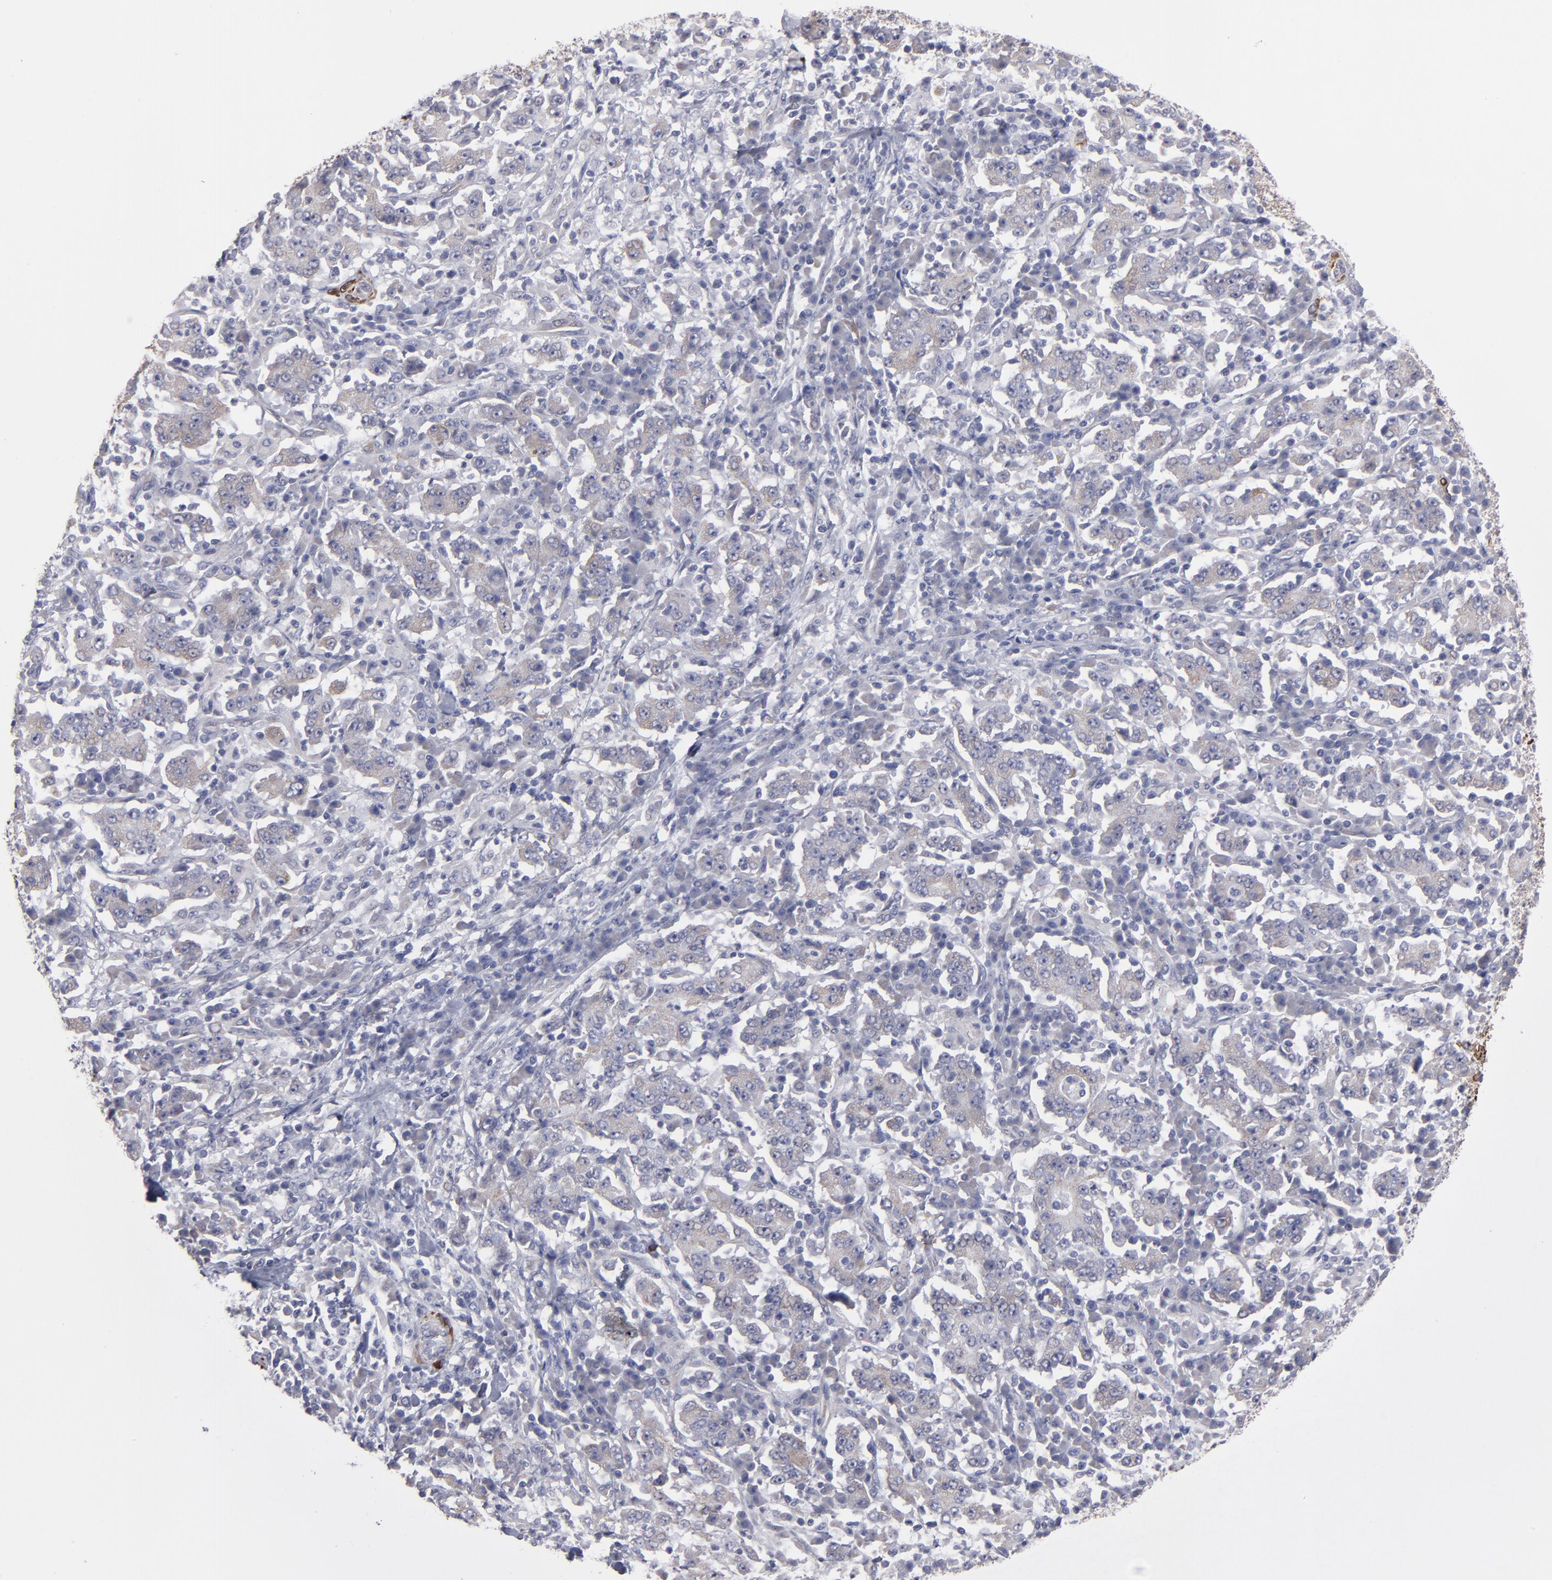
{"staining": {"intensity": "weak", "quantity": "<25%", "location": "cytoplasmic/membranous"}, "tissue": "stomach cancer", "cell_type": "Tumor cells", "image_type": "cancer", "snomed": [{"axis": "morphology", "description": "Normal tissue, NOS"}, {"axis": "morphology", "description": "Adenocarcinoma, NOS"}, {"axis": "topography", "description": "Stomach, upper"}, {"axis": "topography", "description": "Stomach"}], "caption": "High power microscopy histopathology image of an immunohistochemistry (IHC) histopathology image of adenocarcinoma (stomach), revealing no significant positivity in tumor cells. Brightfield microscopy of immunohistochemistry stained with DAB (brown) and hematoxylin (blue), captured at high magnification.", "gene": "SLMAP", "patient": {"sex": "male", "age": 59}}